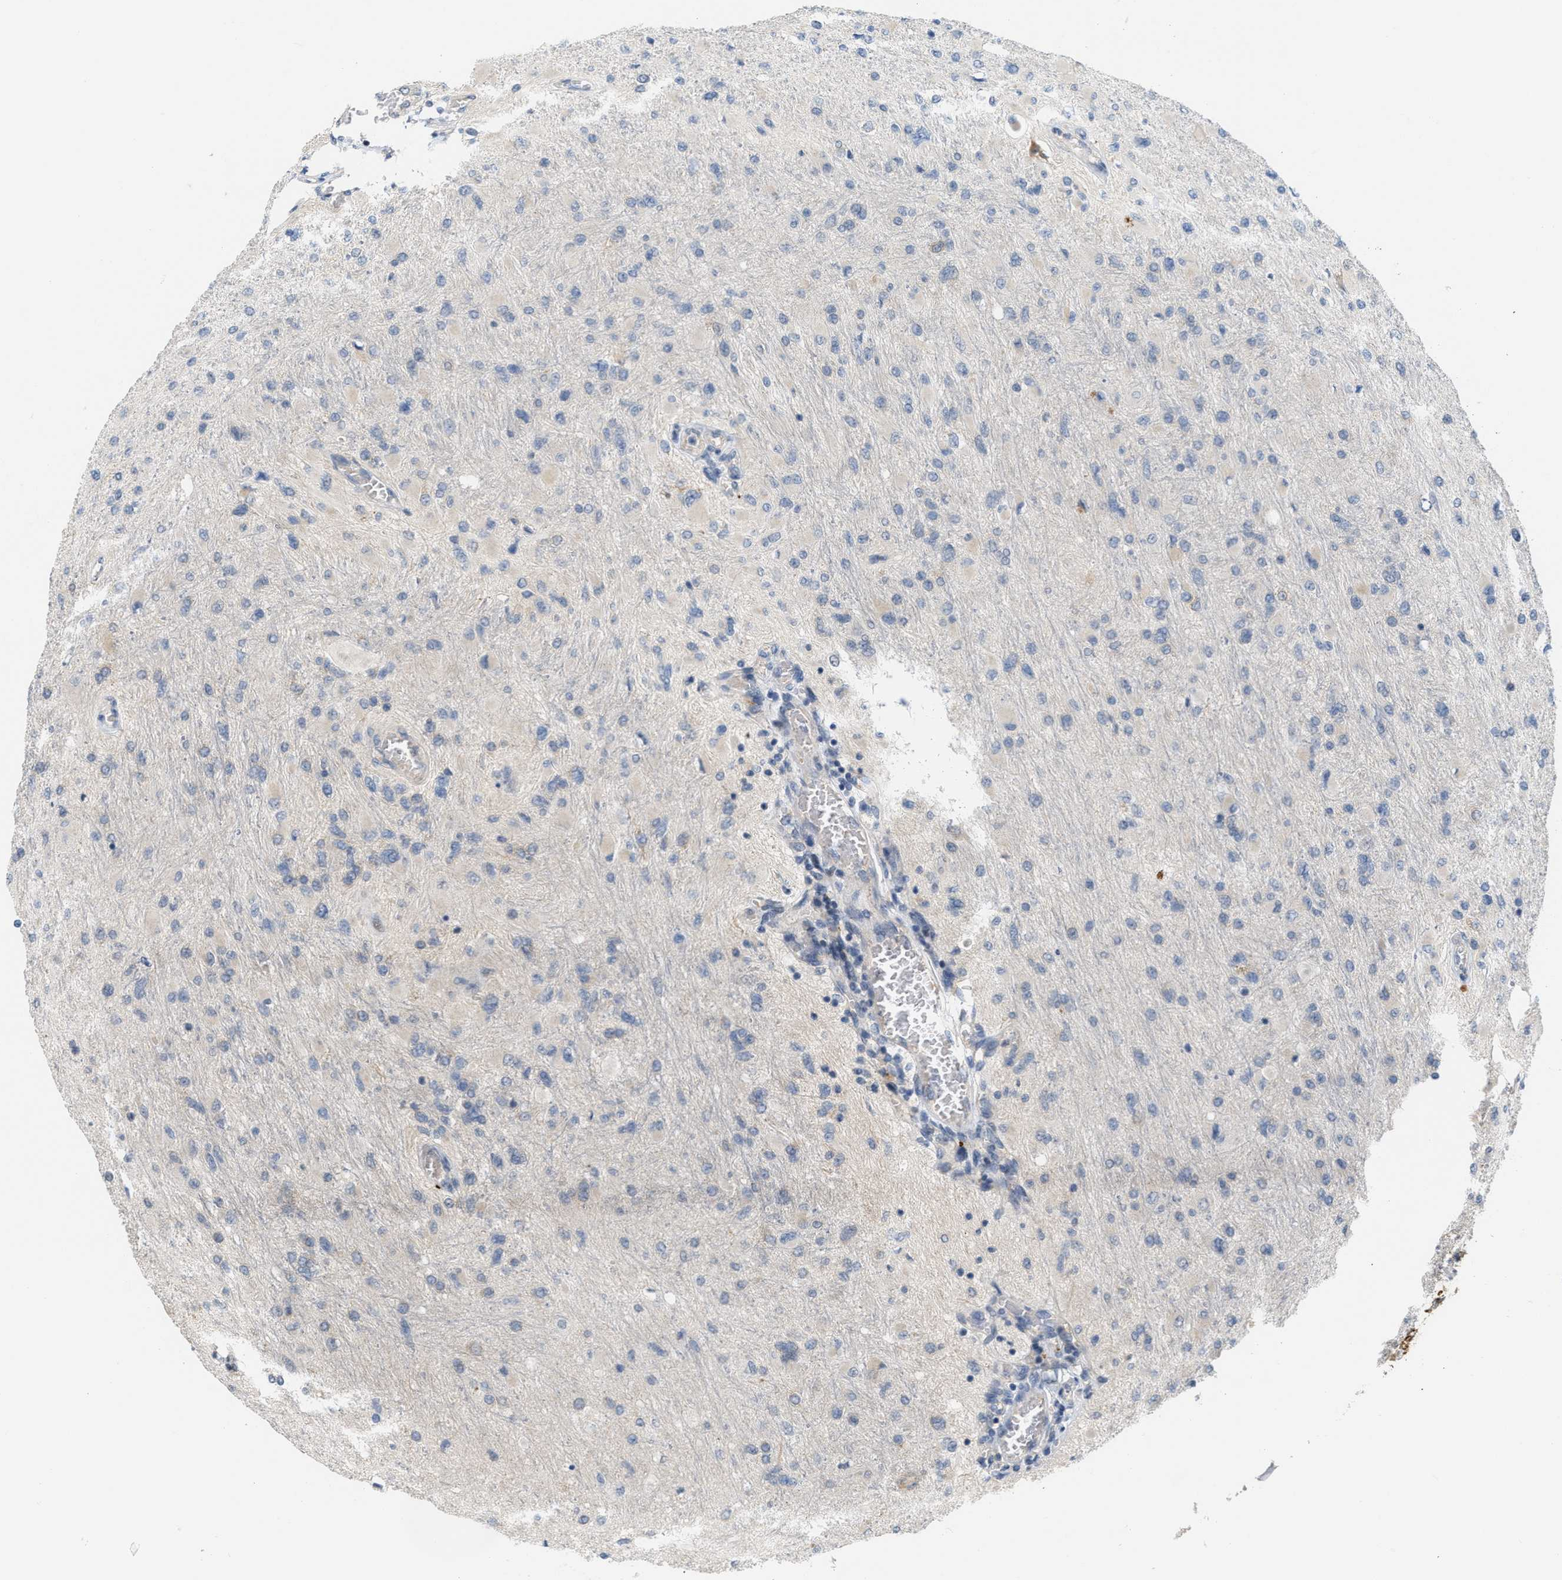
{"staining": {"intensity": "negative", "quantity": "none", "location": "none"}, "tissue": "glioma", "cell_type": "Tumor cells", "image_type": "cancer", "snomed": [{"axis": "morphology", "description": "Glioma, malignant, High grade"}, {"axis": "topography", "description": "Cerebral cortex"}], "caption": "Protein analysis of malignant glioma (high-grade) exhibits no significant expression in tumor cells.", "gene": "CSNK1A1", "patient": {"sex": "female", "age": 36}}